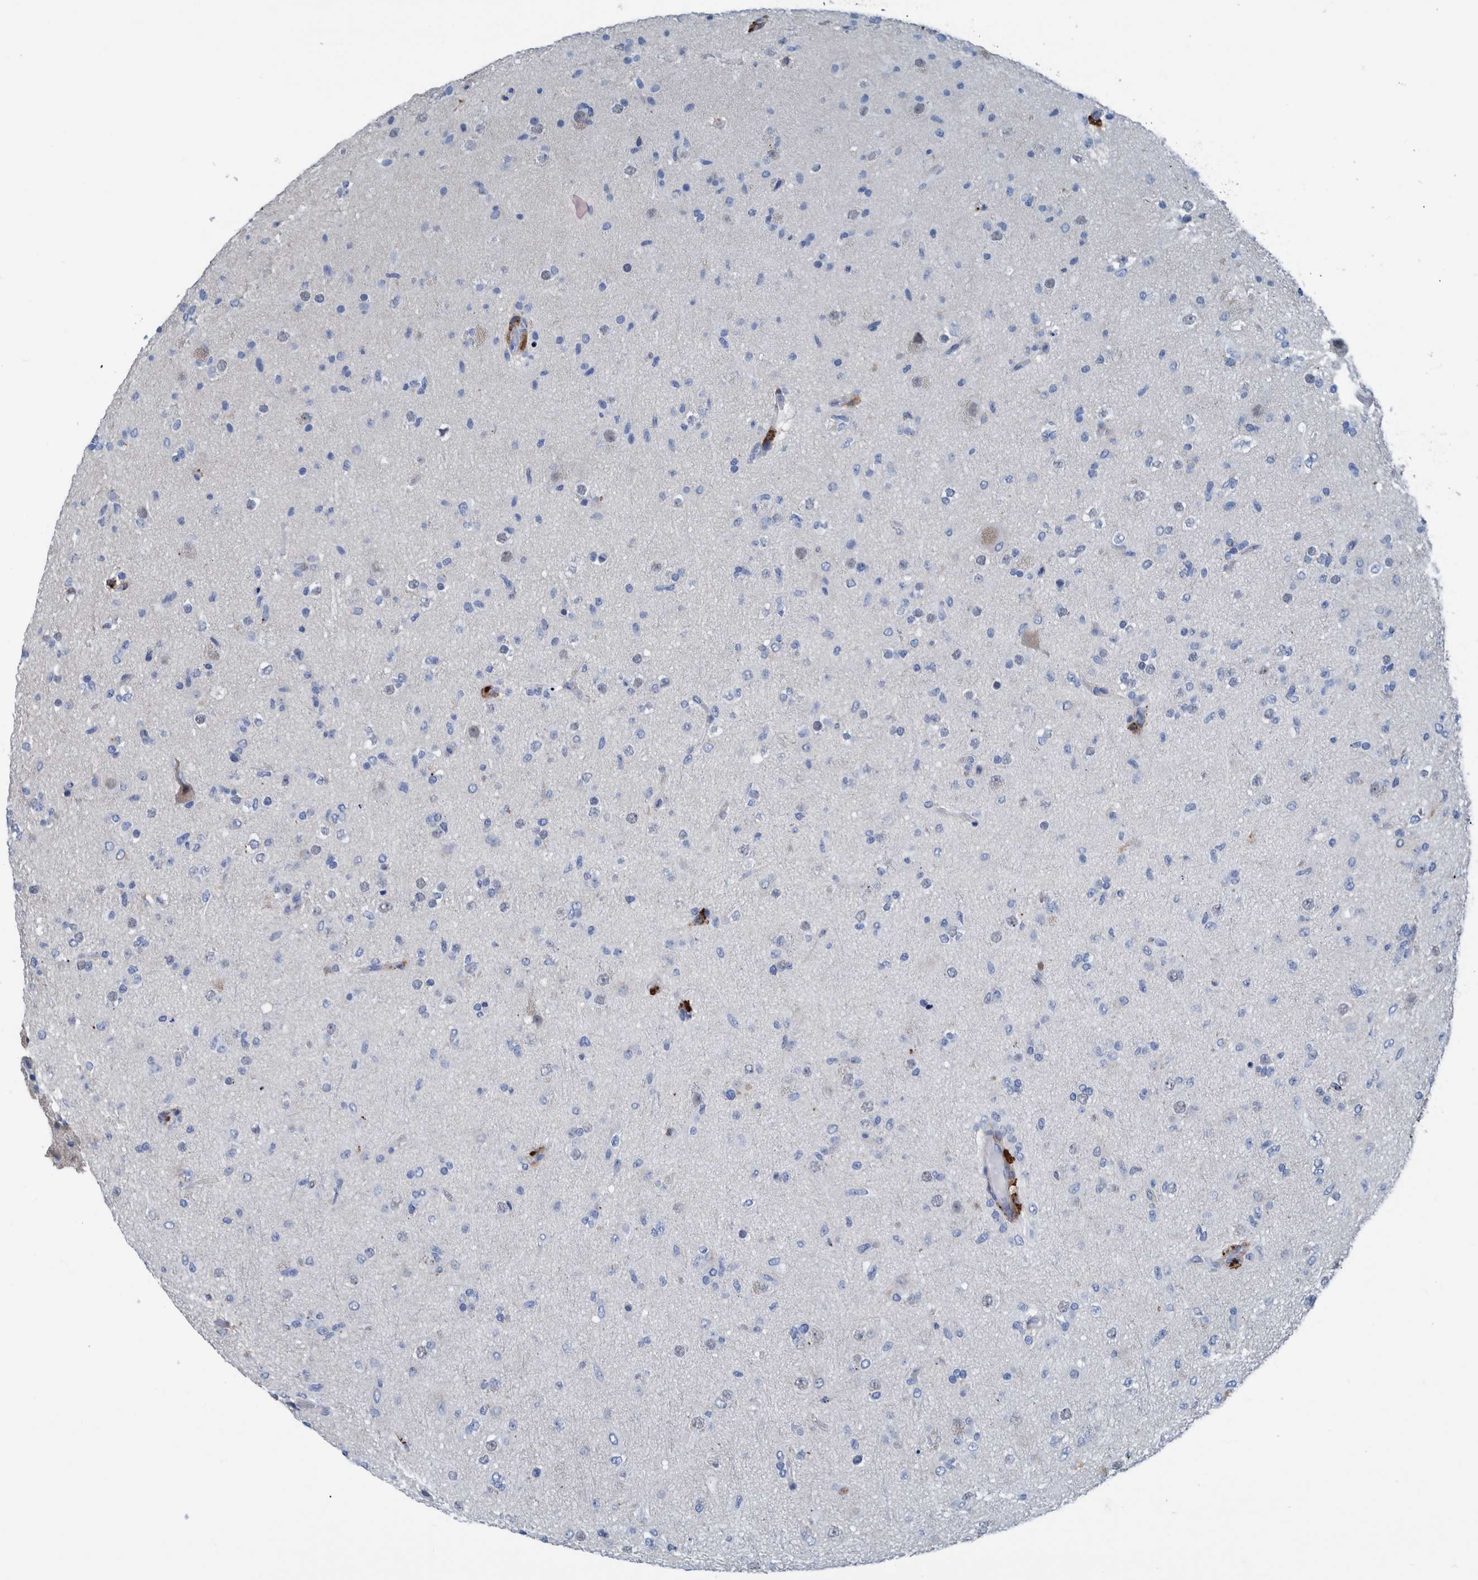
{"staining": {"intensity": "negative", "quantity": "none", "location": "none"}, "tissue": "glioma", "cell_type": "Tumor cells", "image_type": "cancer", "snomed": [{"axis": "morphology", "description": "Glioma, malignant, Low grade"}, {"axis": "topography", "description": "Brain"}], "caption": "Malignant glioma (low-grade) was stained to show a protein in brown. There is no significant staining in tumor cells.", "gene": "IDO1", "patient": {"sex": "male", "age": 65}}